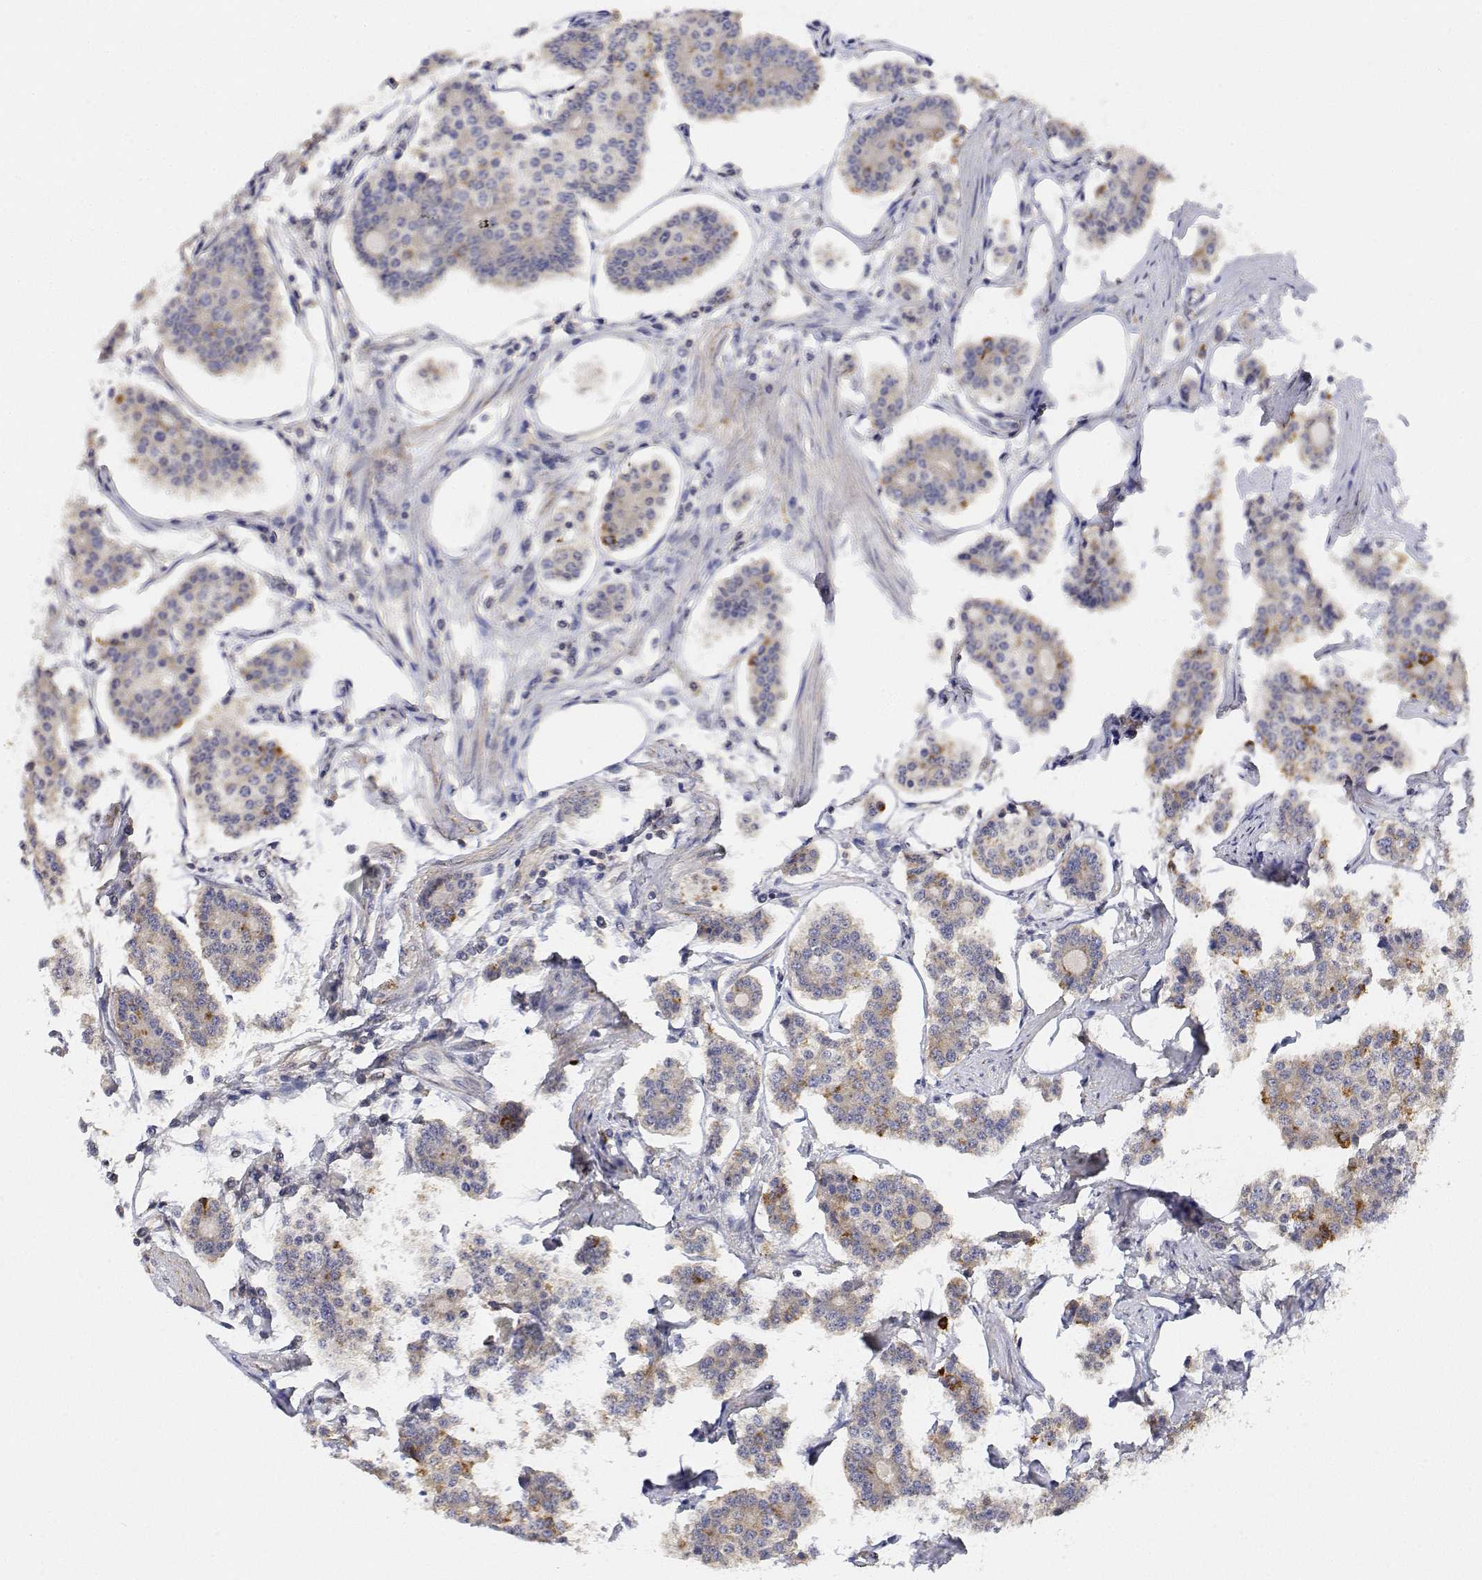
{"staining": {"intensity": "moderate", "quantity": "<25%", "location": "cytoplasmic/membranous"}, "tissue": "carcinoid", "cell_type": "Tumor cells", "image_type": "cancer", "snomed": [{"axis": "morphology", "description": "Carcinoid, malignant, NOS"}, {"axis": "topography", "description": "Small intestine"}], "caption": "This photomicrograph exhibits immunohistochemistry (IHC) staining of carcinoid, with low moderate cytoplasmic/membranous staining in about <25% of tumor cells.", "gene": "LONRF3", "patient": {"sex": "female", "age": 65}}